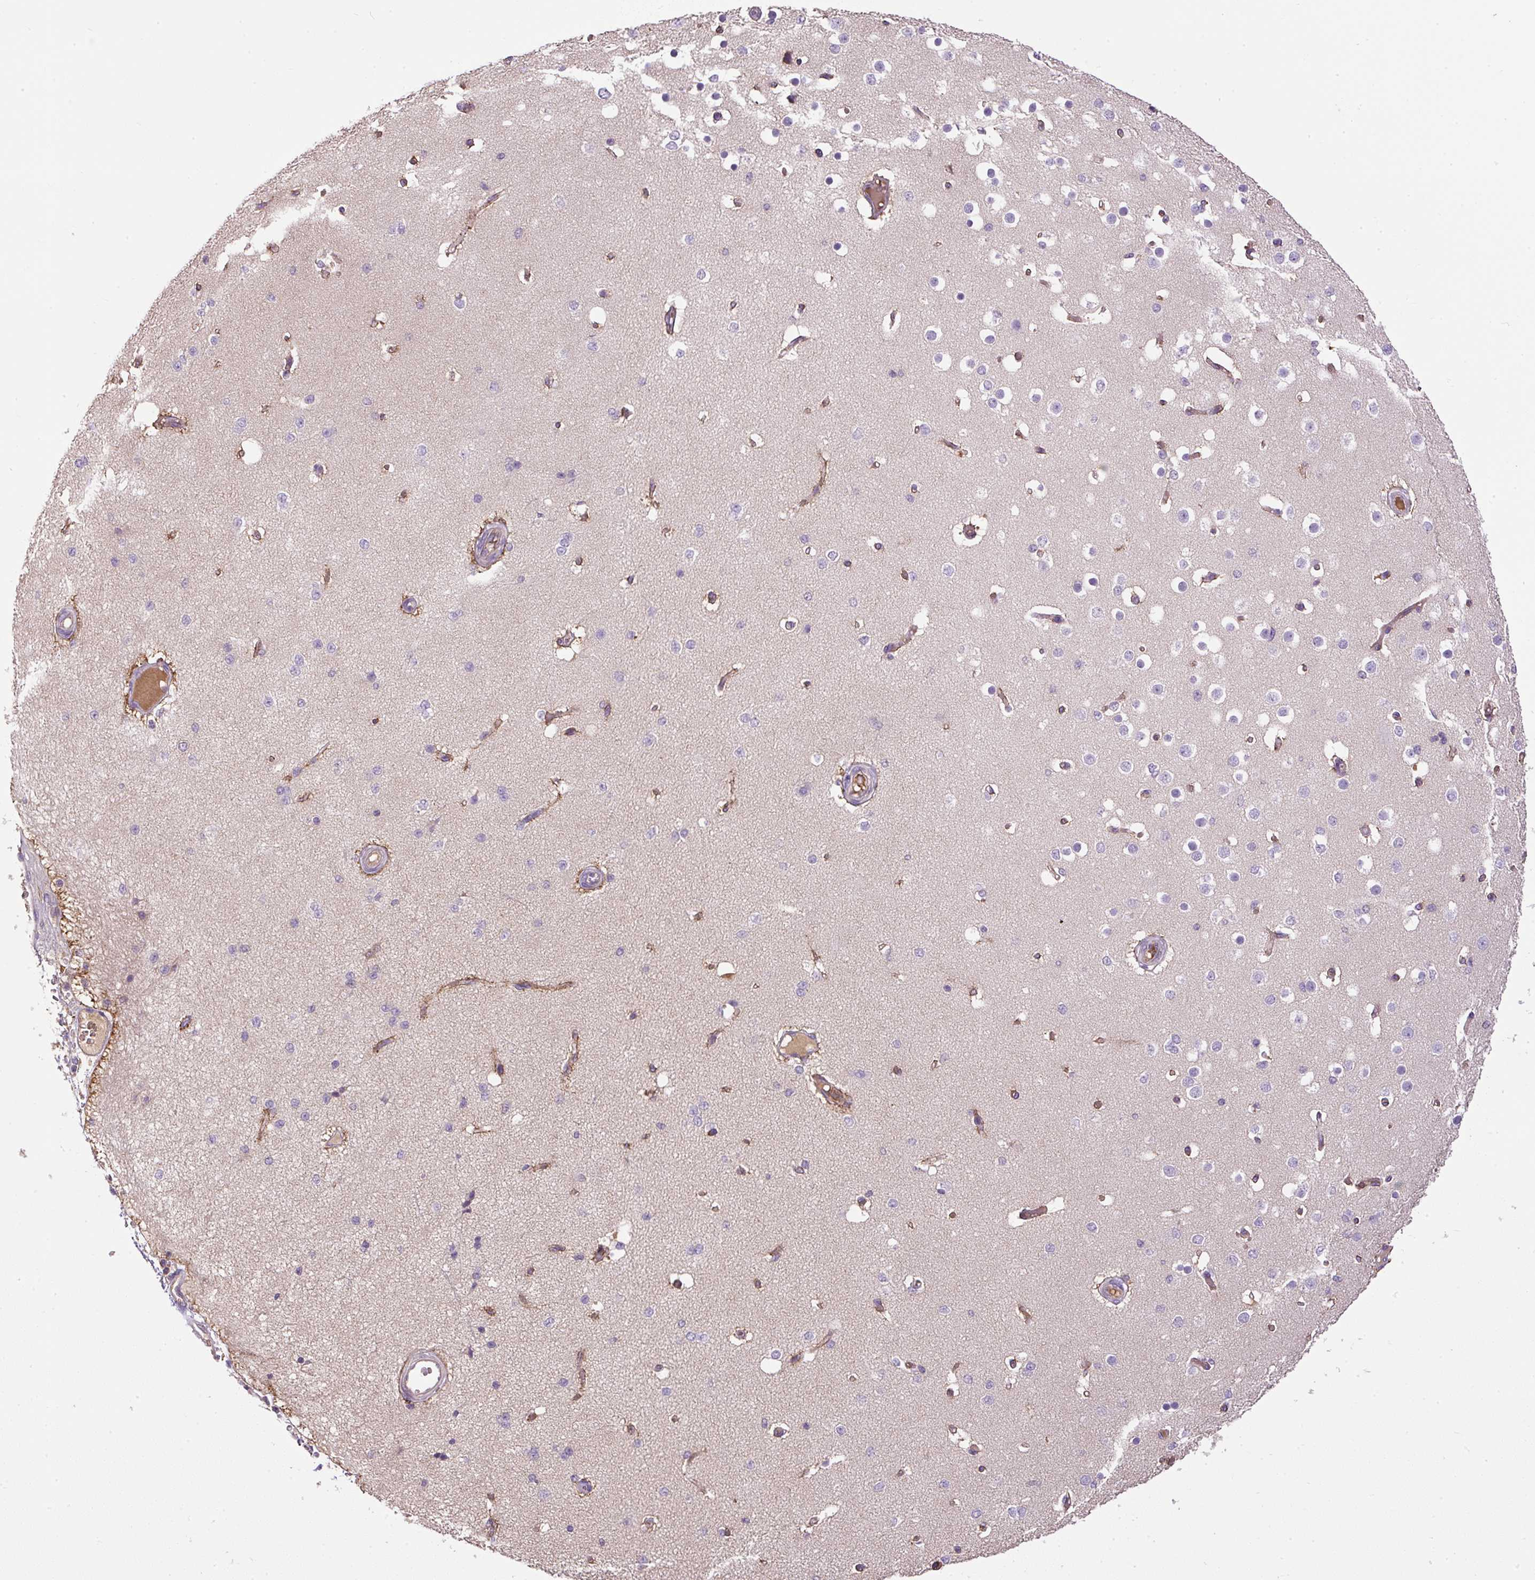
{"staining": {"intensity": "weak", "quantity": ">75%", "location": "cytoplasmic/membranous"}, "tissue": "cerebral cortex", "cell_type": "Endothelial cells", "image_type": "normal", "snomed": [{"axis": "morphology", "description": "Normal tissue, NOS"}, {"axis": "morphology", "description": "Inflammation, NOS"}, {"axis": "topography", "description": "Cerebral cortex"}], "caption": "Human cerebral cortex stained with a protein marker displays weak staining in endothelial cells.", "gene": "CXCL13", "patient": {"sex": "male", "age": 6}}